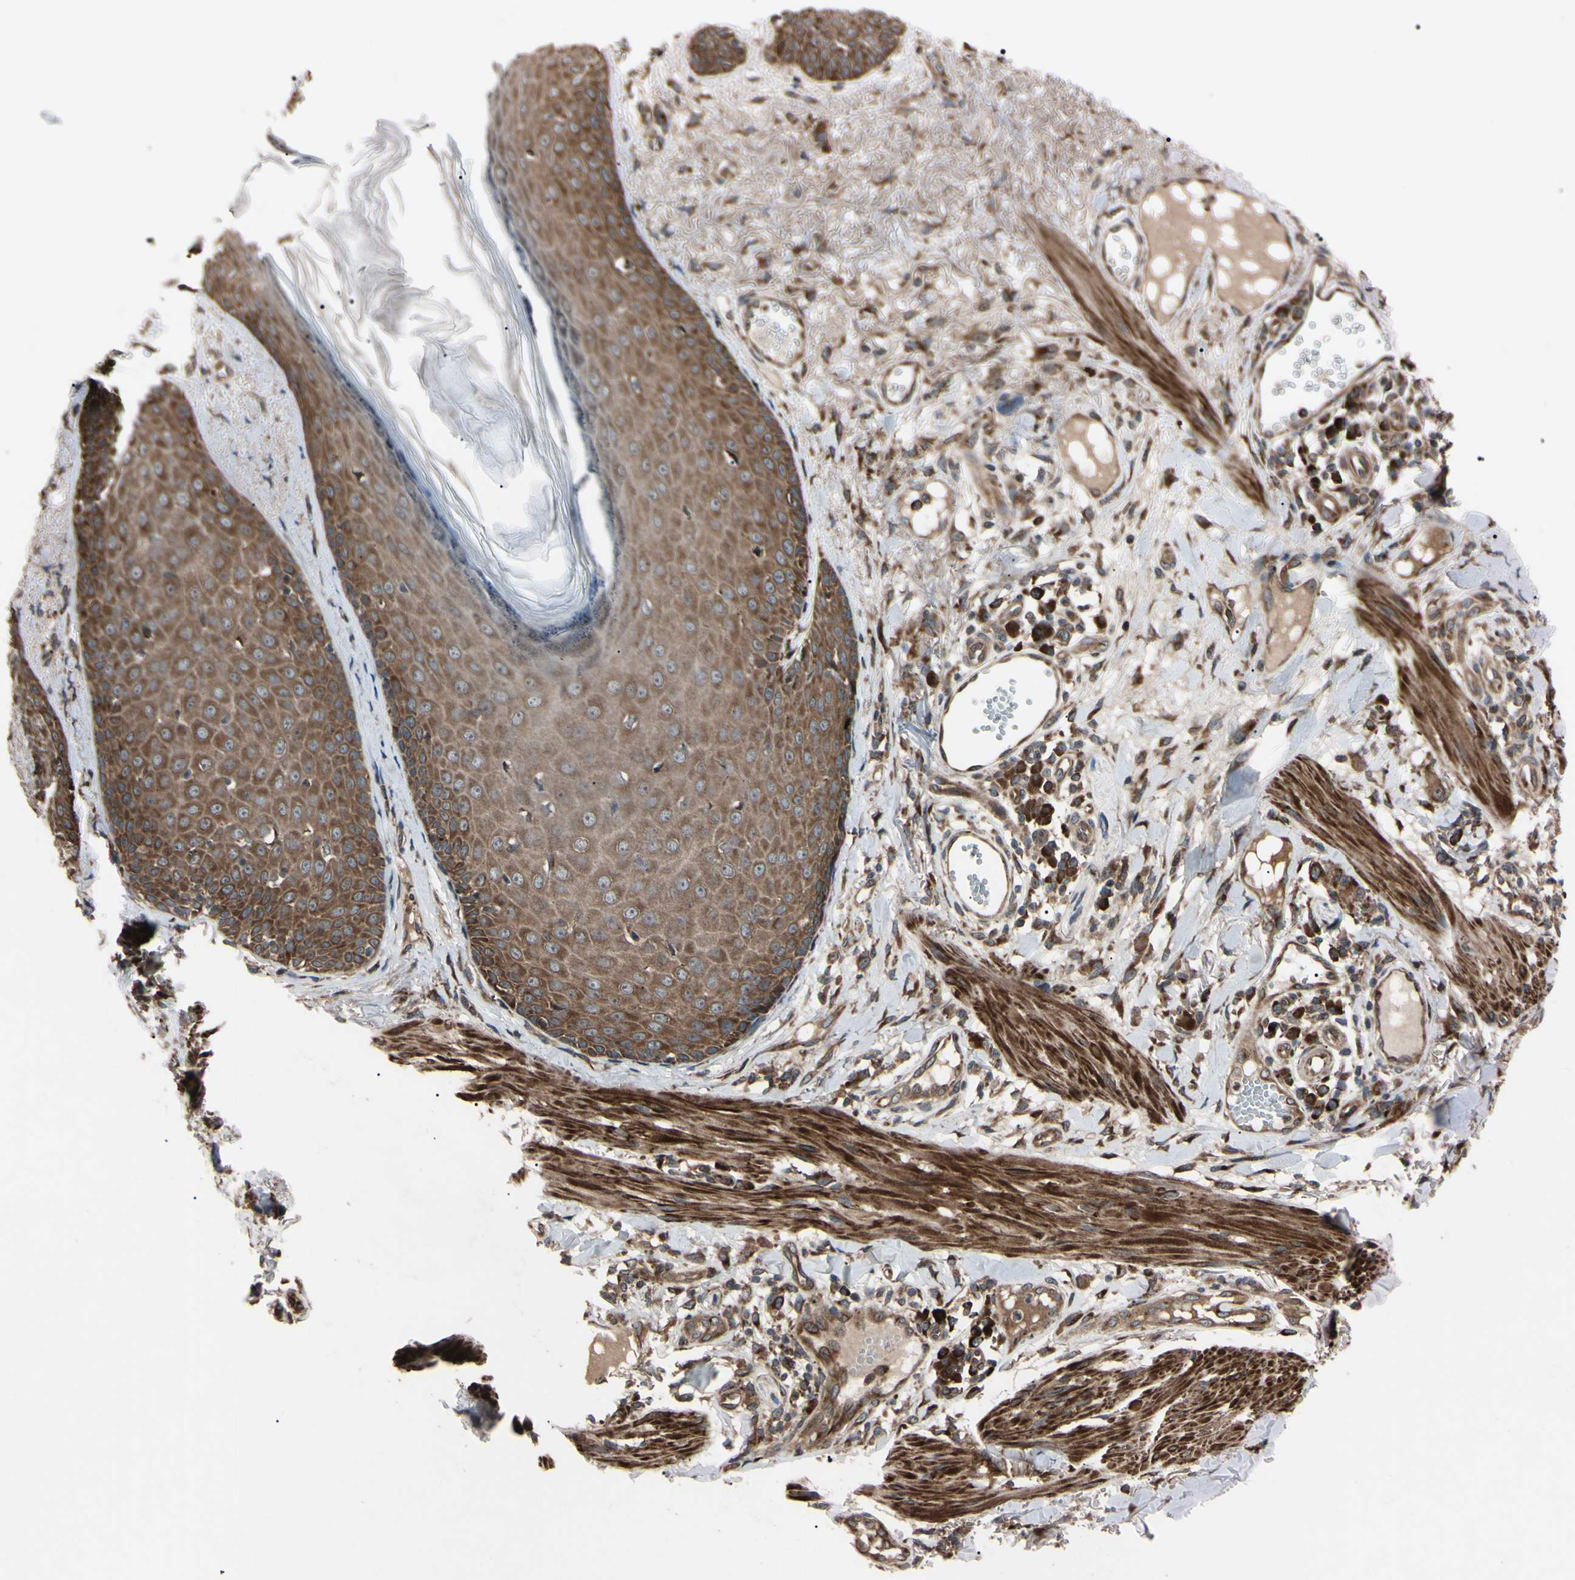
{"staining": {"intensity": "strong", "quantity": ">75%", "location": "cytoplasmic/membranous"}, "tissue": "skin cancer", "cell_type": "Tumor cells", "image_type": "cancer", "snomed": [{"axis": "morphology", "description": "Normal tissue, NOS"}, {"axis": "morphology", "description": "Basal cell carcinoma"}, {"axis": "topography", "description": "Skin"}], "caption": "The image displays staining of skin cancer (basal cell carcinoma), revealing strong cytoplasmic/membranous protein expression (brown color) within tumor cells.", "gene": "GUCY1B1", "patient": {"sex": "male", "age": 52}}